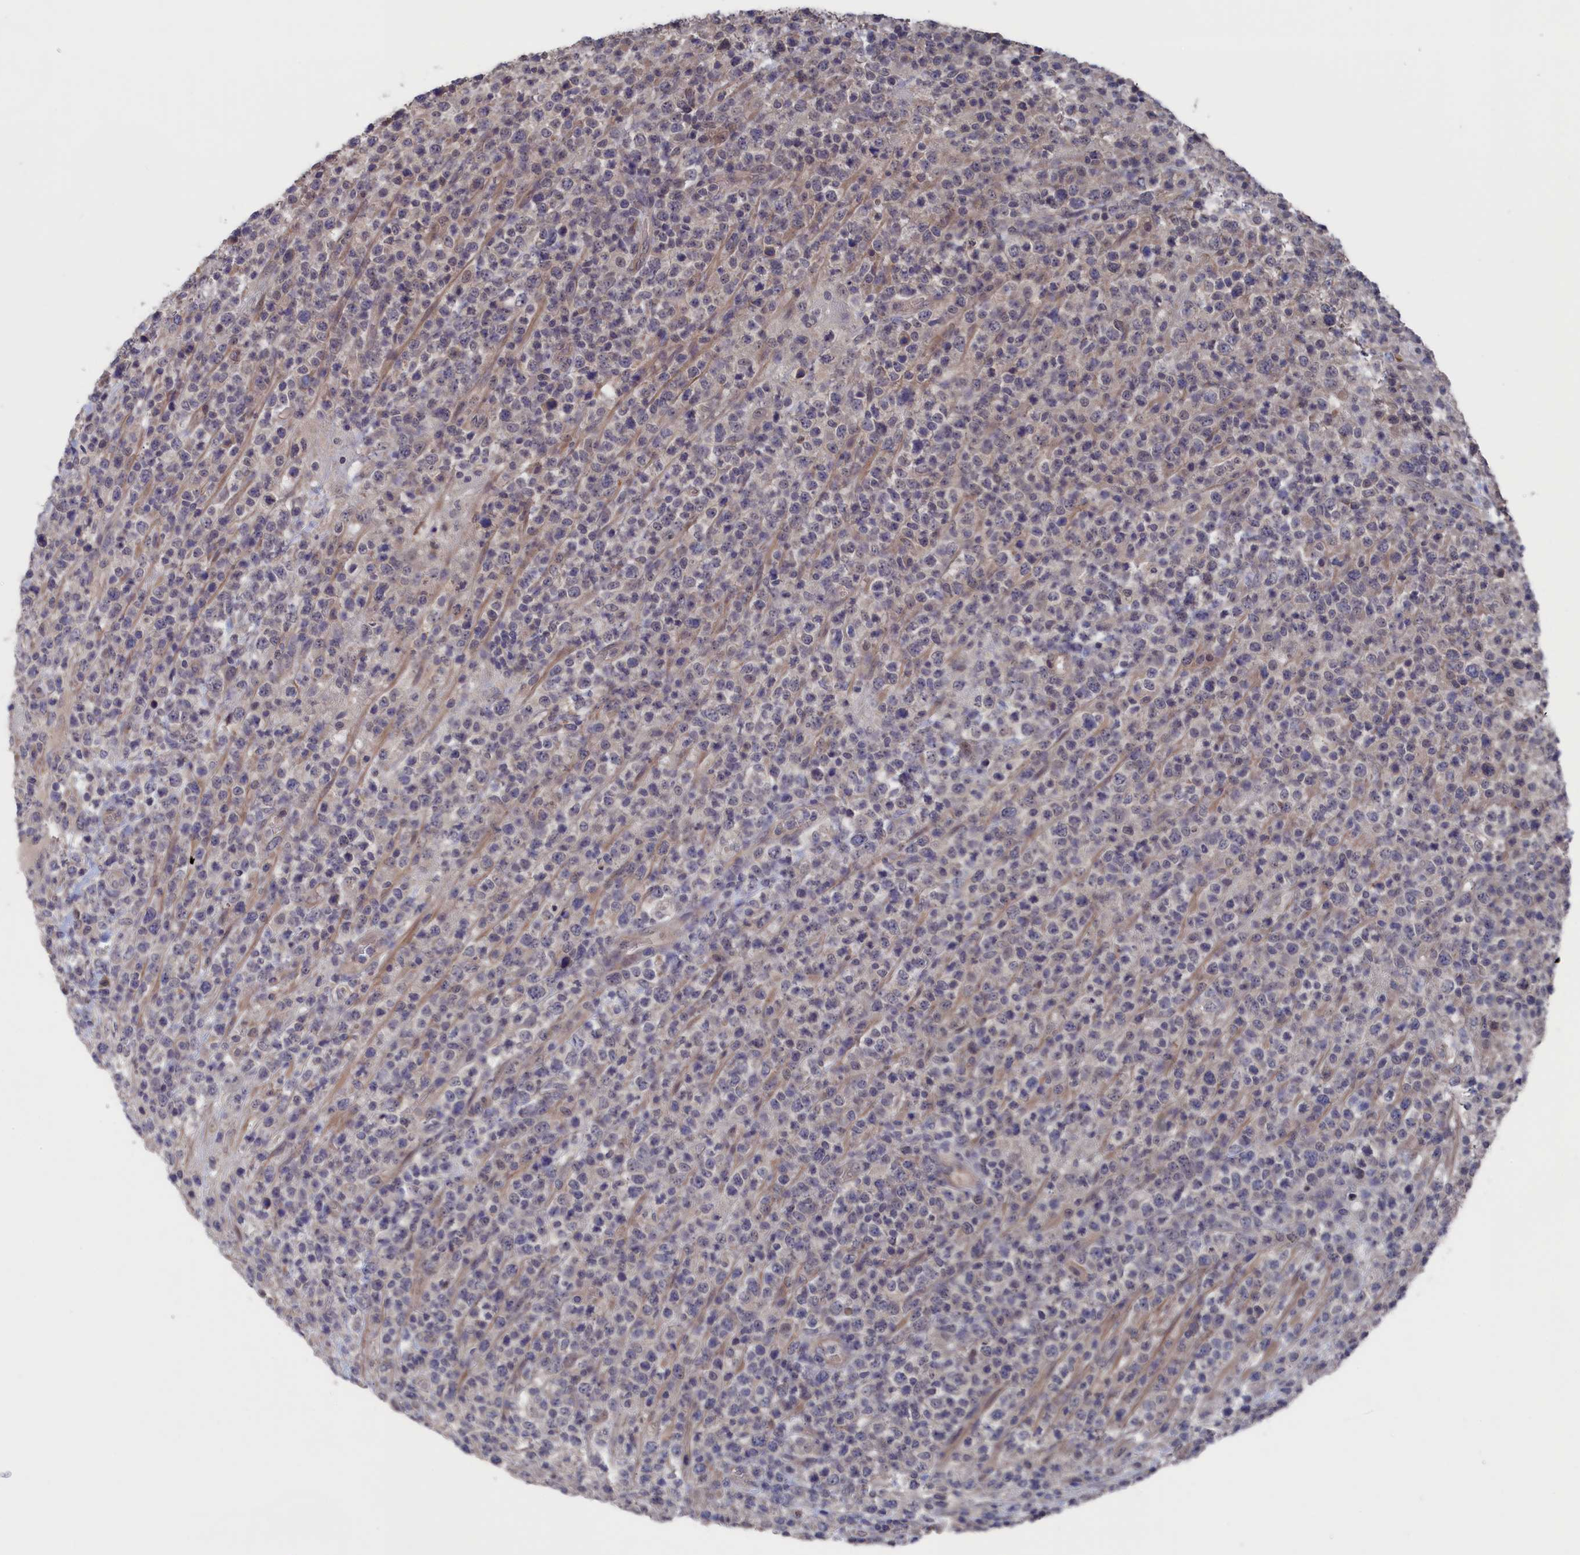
{"staining": {"intensity": "negative", "quantity": "none", "location": "none"}, "tissue": "lymphoma", "cell_type": "Tumor cells", "image_type": "cancer", "snomed": [{"axis": "morphology", "description": "Malignant lymphoma, non-Hodgkin's type, High grade"}, {"axis": "topography", "description": "Colon"}], "caption": "There is no significant positivity in tumor cells of lymphoma.", "gene": "NUTF2", "patient": {"sex": "female", "age": 53}}